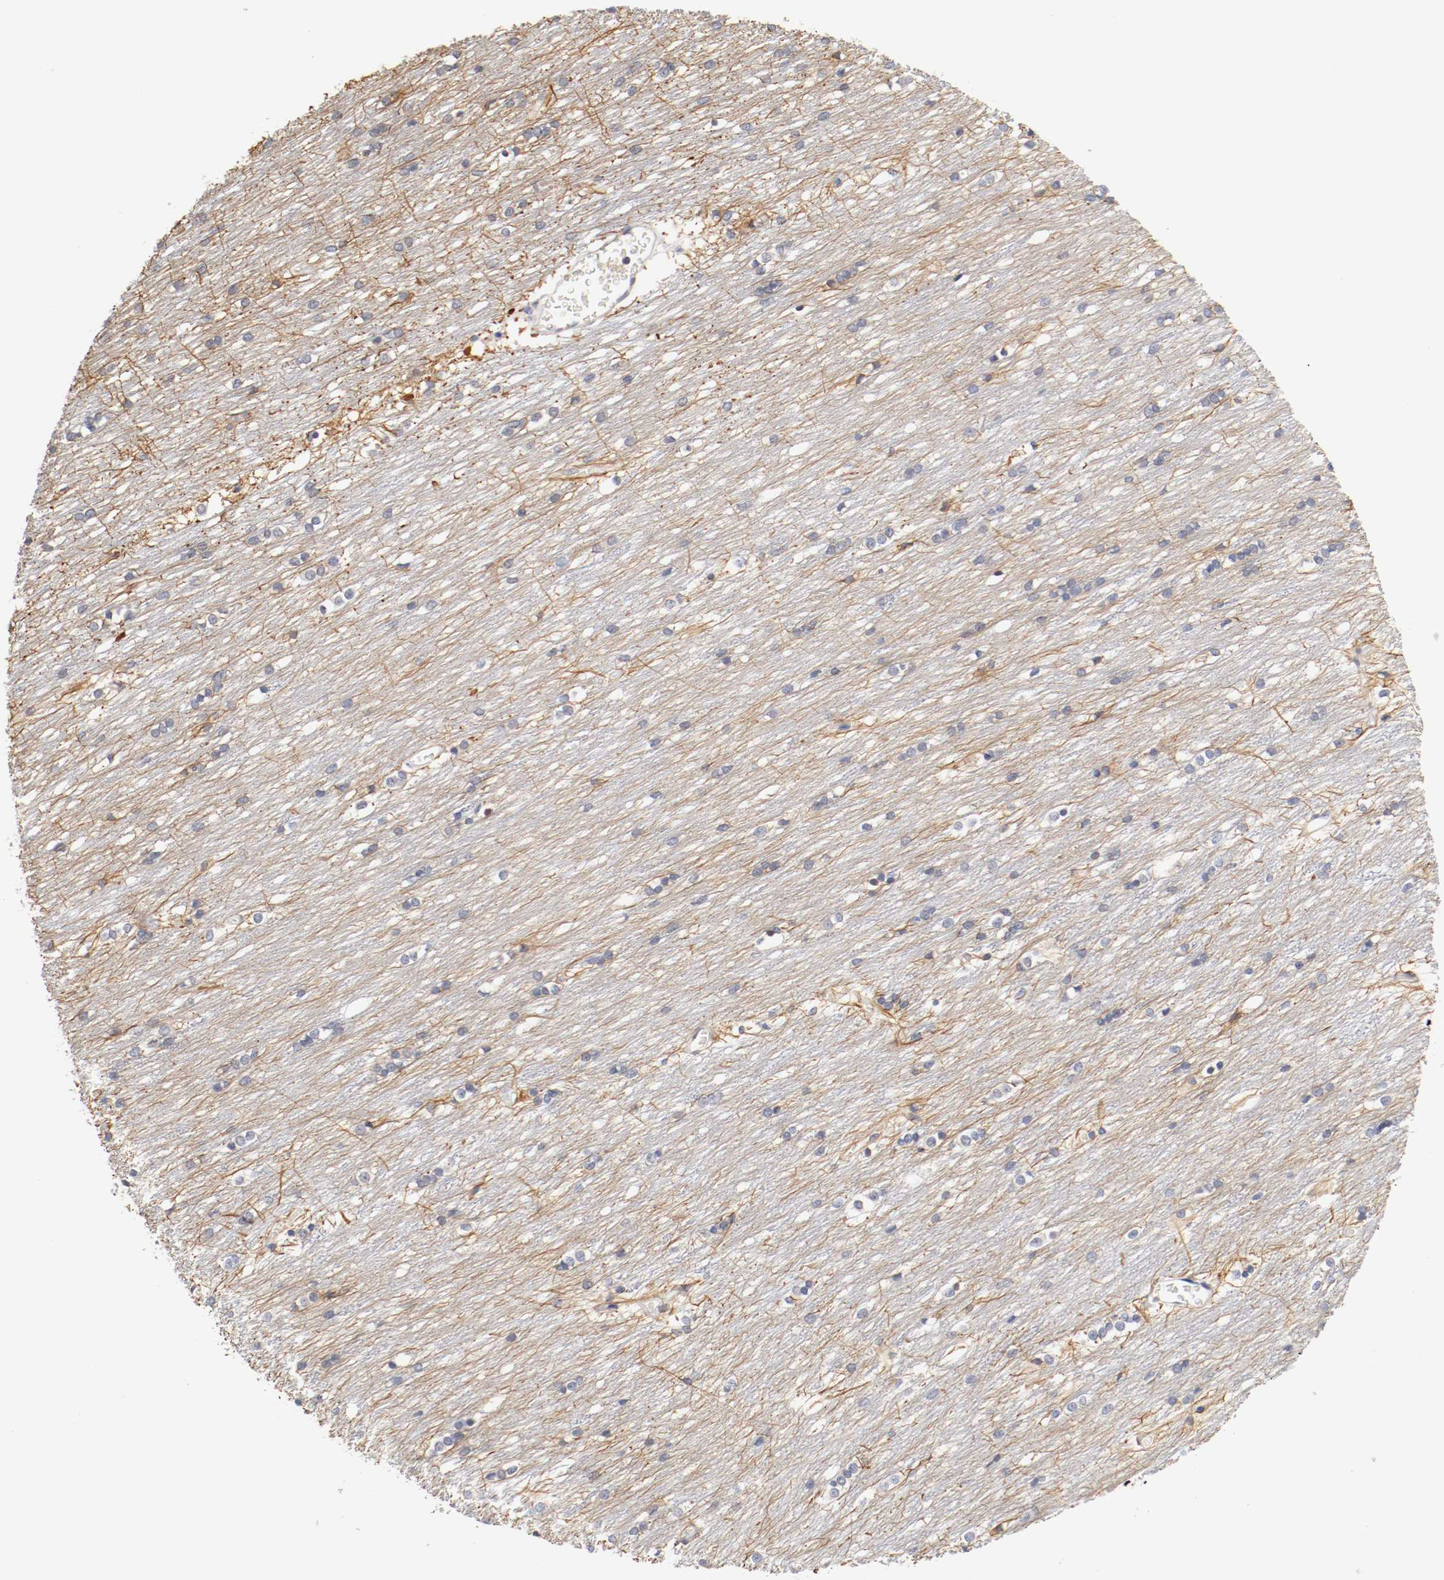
{"staining": {"intensity": "negative", "quantity": "none", "location": "none"}, "tissue": "caudate", "cell_type": "Glial cells", "image_type": "normal", "snomed": [{"axis": "morphology", "description": "Normal tissue, NOS"}, {"axis": "topography", "description": "Lateral ventricle wall"}], "caption": "High power microscopy micrograph of an immunohistochemistry photomicrograph of benign caudate, revealing no significant positivity in glial cells. (DAB IHC, high magnification).", "gene": "CEBPE", "patient": {"sex": "female", "age": 19}}